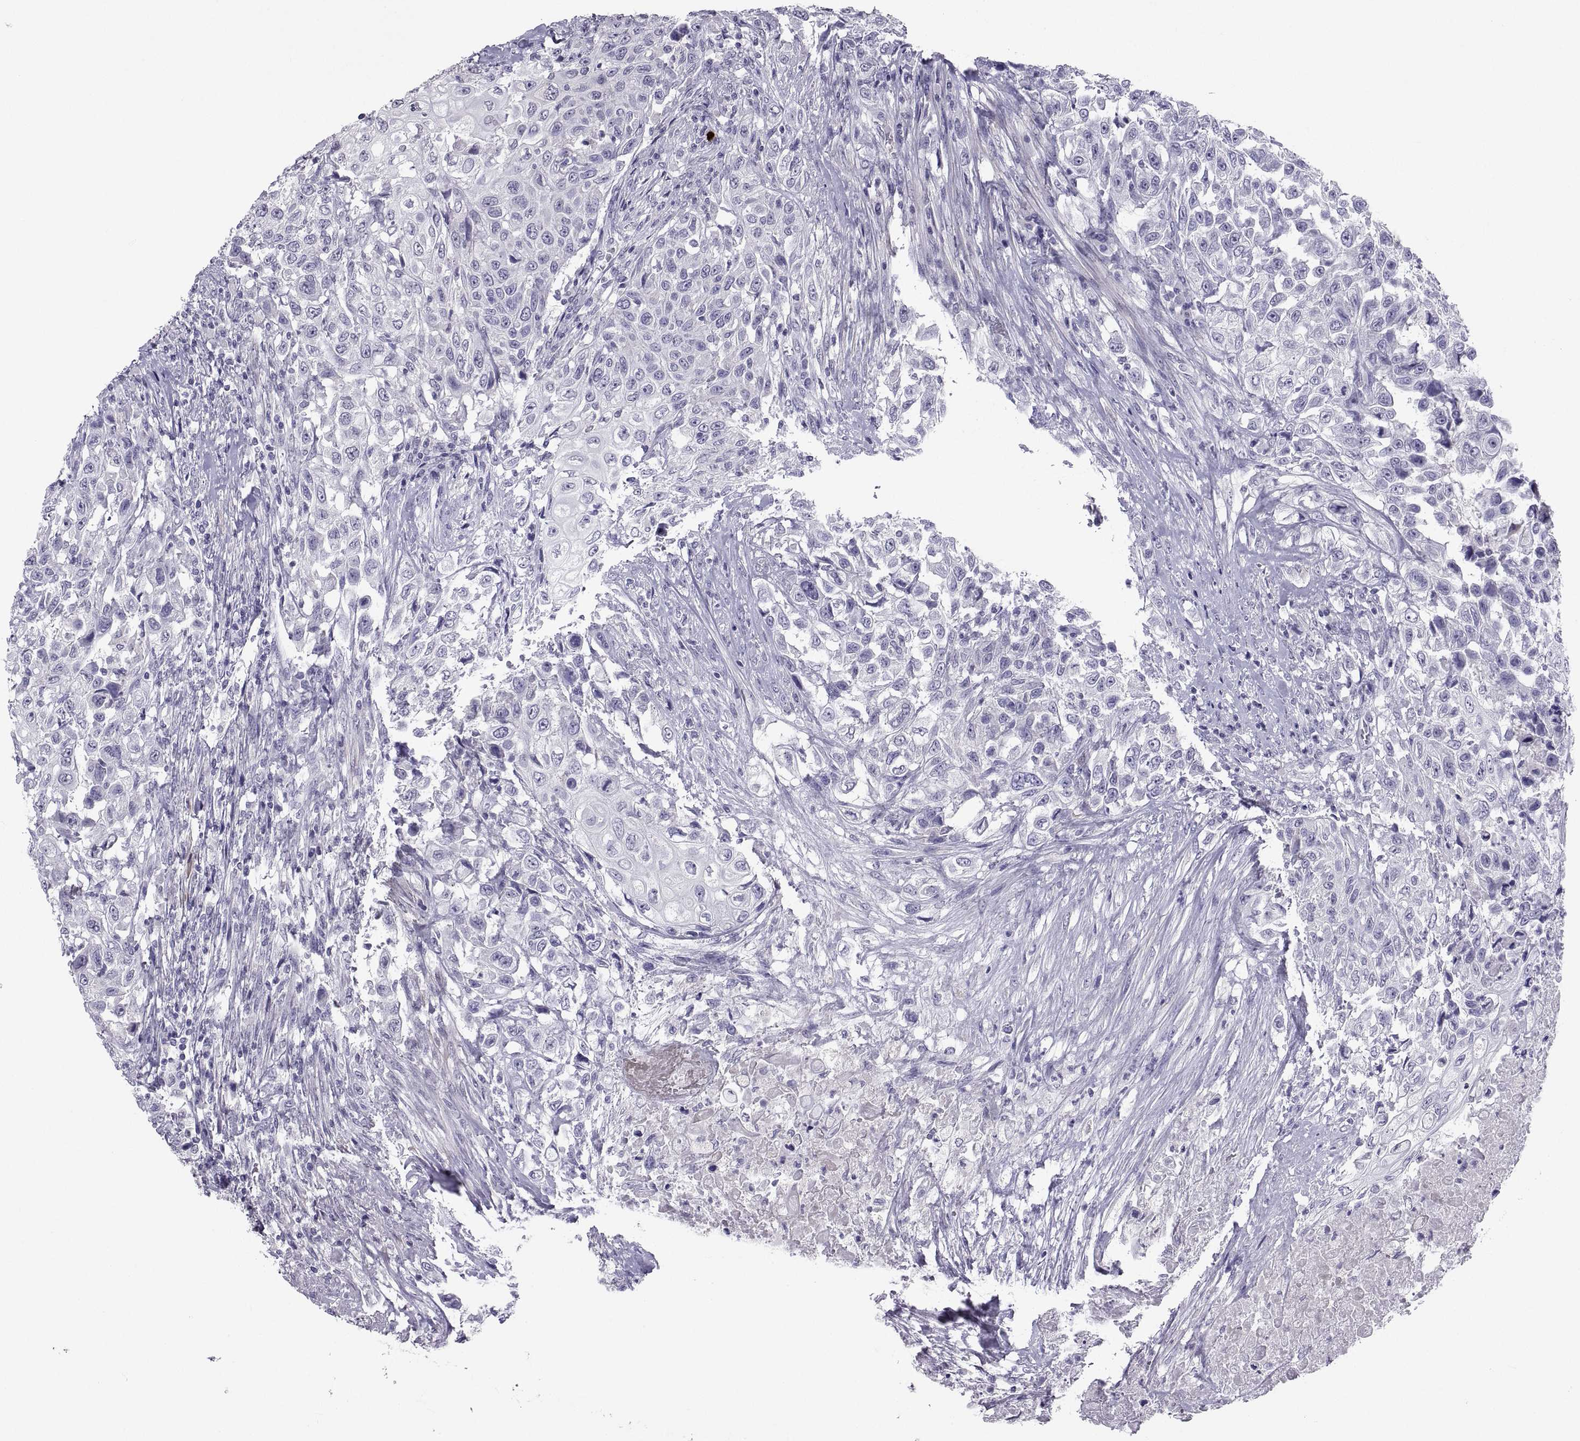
{"staining": {"intensity": "negative", "quantity": "none", "location": "none"}, "tissue": "urothelial cancer", "cell_type": "Tumor cells", "image_type": "cancer", "snomed": [{"axis": "morphology", "description": "Urothelial carcinoma, High grade"}, {"axis": "topography", "description": "Urinary bladder"}], "caption": "The micrograph demonstrates no staining of tumor cells in urothelial carcinoma (high-grade). (DAB immunohistochemistry (IHC) with hematoxylin counter stain).", "gene": "IGSF1", "patient": {"sex": "female", "age": 56}}